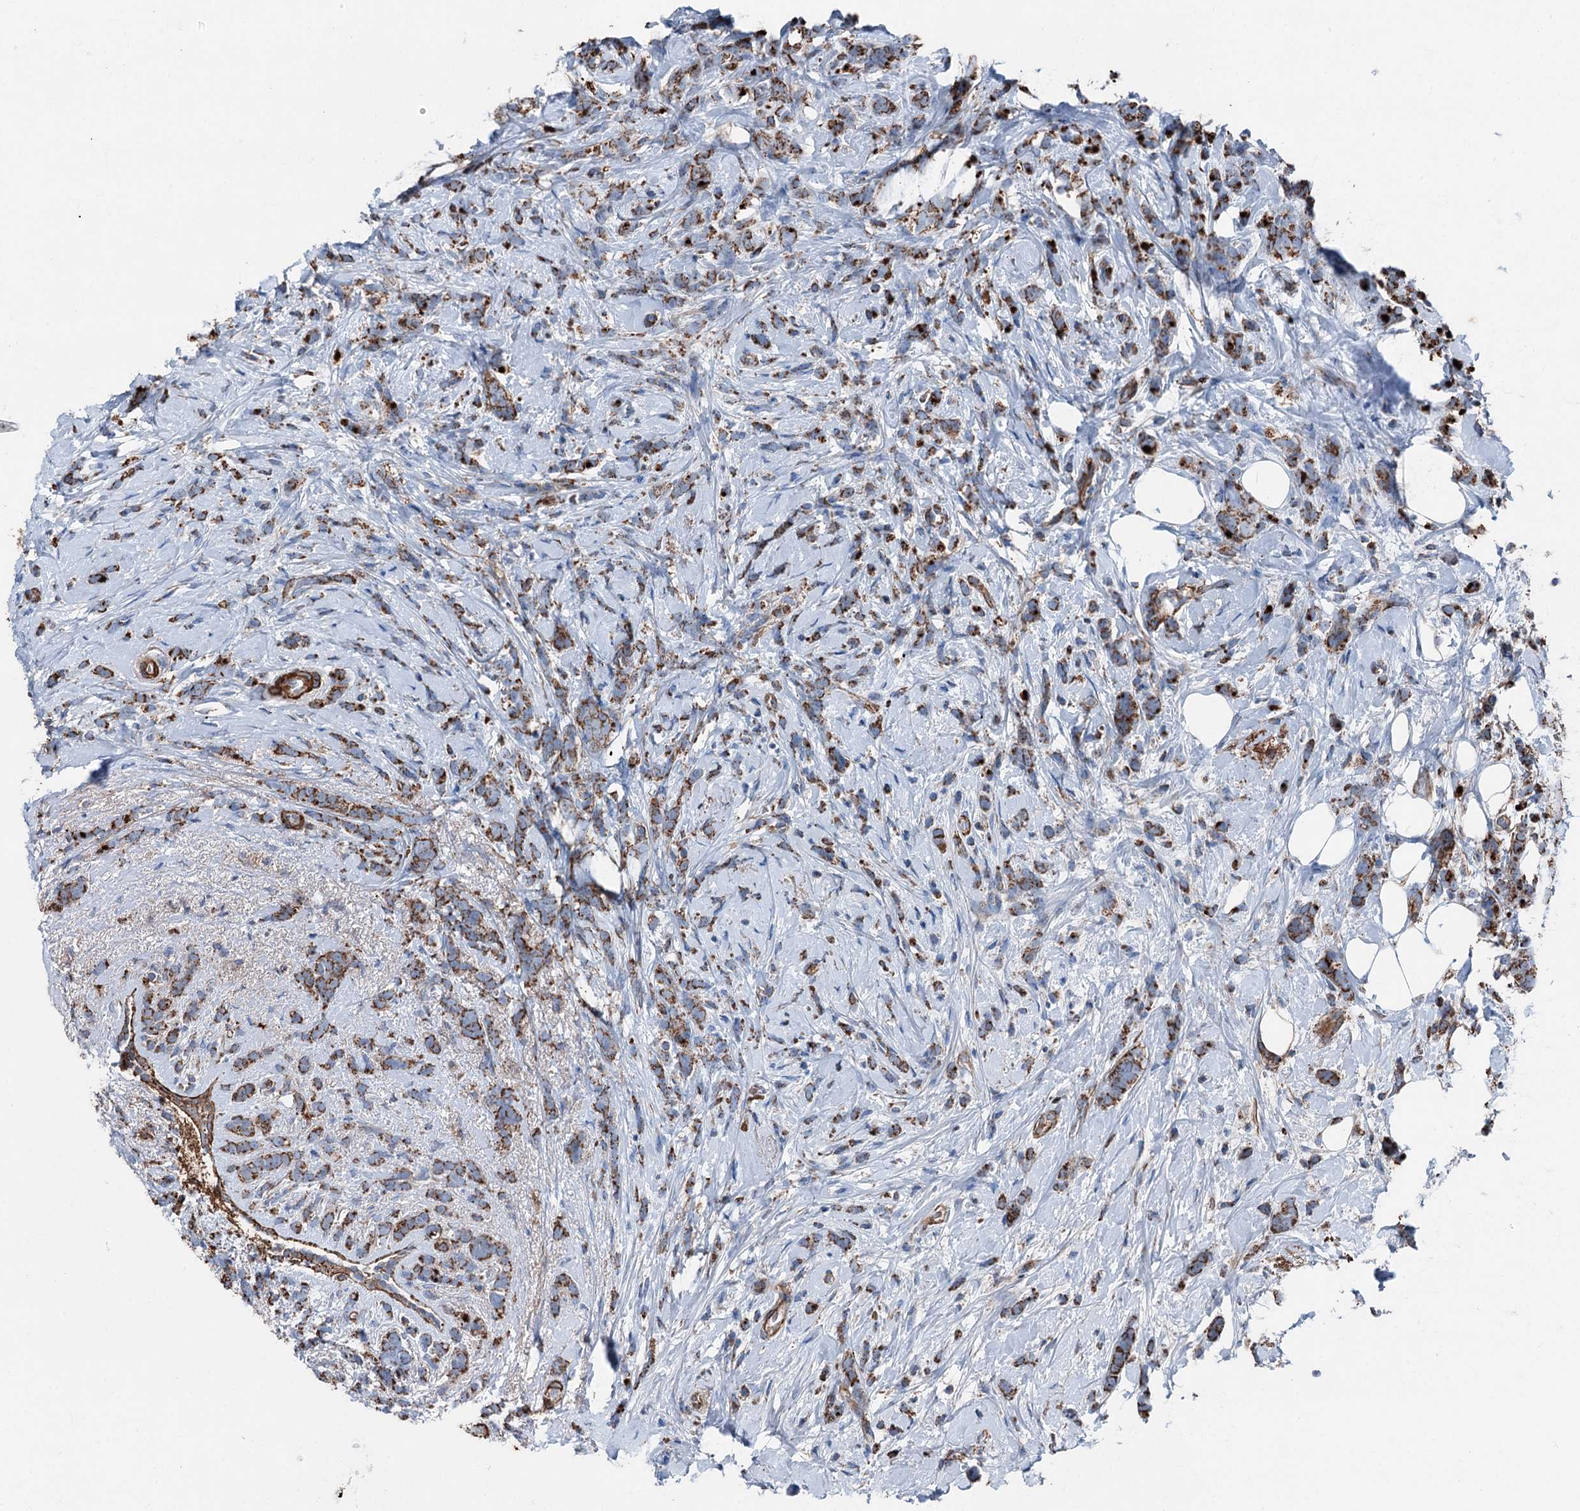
{"staining": {"intensity": "strong", "quantity": ">75%", "location": "cytoplasmic/membranous"}, "tissue": "breast cancer", "cell_type": "Tumor cells", "image_type": "cancer", "snomed": [{"axis": "morphology", "description": "Lobular carcinoma"}, {"axis": "topography", "description": "Breast"}], "caption": "Immunohistochemistry (IHC) of breast cancer (lobular carcinoma) exhibits high levels of strong cytoplasmic/membranous expression in about >75% of tumor cells. Nuclei are stained in blue.", "gene": "DDIAS", "patient": {"sex": "female", "age": 58}}